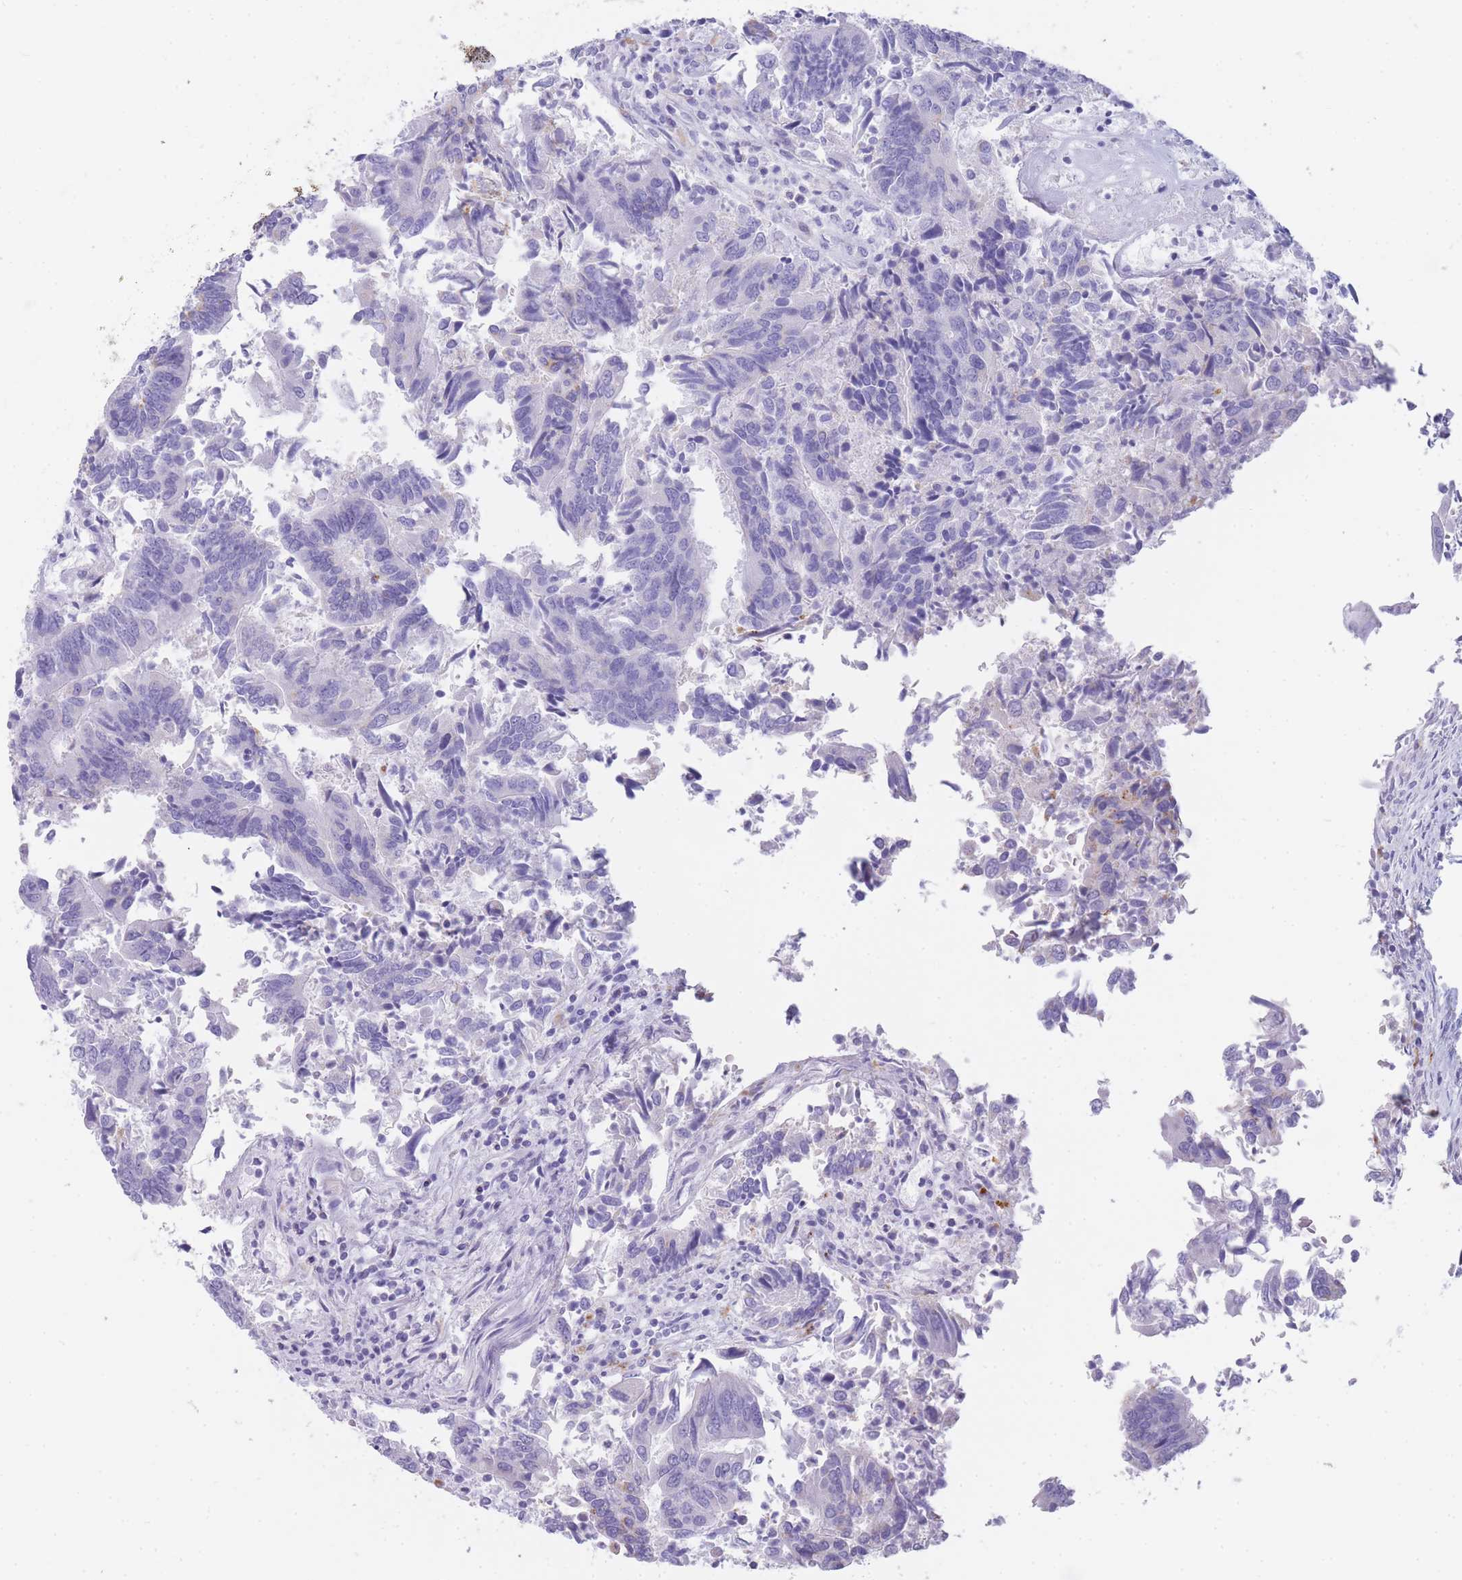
{"staining": {"intensity": "negative", "quantity": "none", "location": "none"}, "tissue": "colorectal cancer", "cell_type": "Tumor cells", "image_type": "cancer", "snomed": [{"axis": "morphology", "description": "Adenocarcinoma, NOS"}, {"axis": "topography", "description": "Colon"}], "caption": "Immunohistochemistry (IHC) of human adenocarcinoma (colorectal) reveals no staining in tumor cells. (DAB immunohistochemistry with hematoxylin counter stain).", "gene": "GAA", "patient": {"sex": "female", "age": 67}}